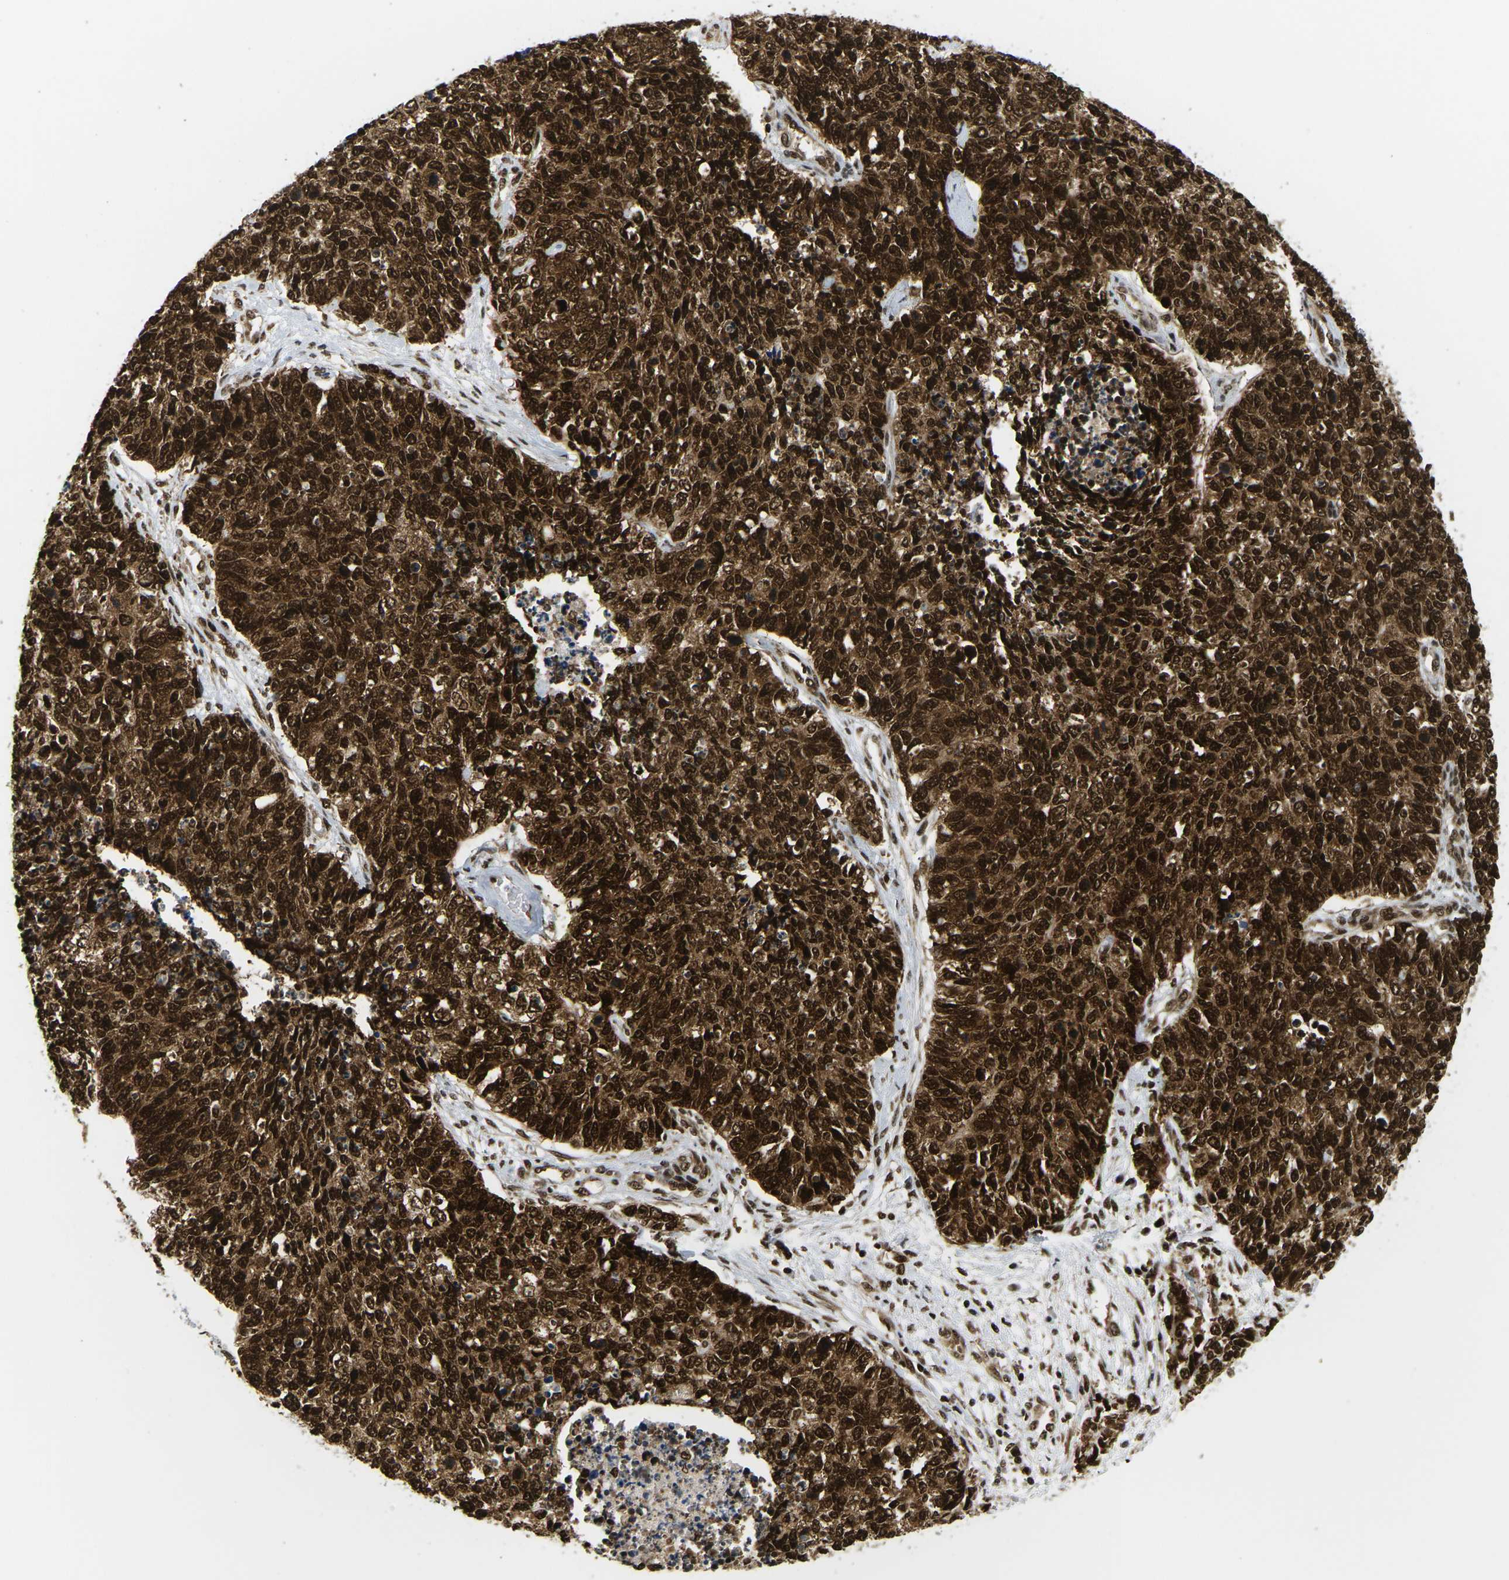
{"staining": {"intensity": "strong", "quantity": ">75%", "location": "cytoplasmic/membranous,nuclear"}, "tissue": "cervical cancer", "cell_type": "Tumor cells", "image_type": "cancer", "snomed": [{"axis": "morphology", "description": "Squamous cell carcinoma, NOS"}, {"axis": "topography", "description": "Cervix"}], "caption": "Protein analysis of squamous cell carcinoma (cervical) tissue demonstrates strong cytoplasmic/membranous and nuclear staining in approximately >75% of tumor cells. (DAB (3,3'-diaminobenzidine) = brown stain, brightfield microscopy at high magnification).", "gene": "CELF1", "patient": {"sex": "female", "age": 63}}